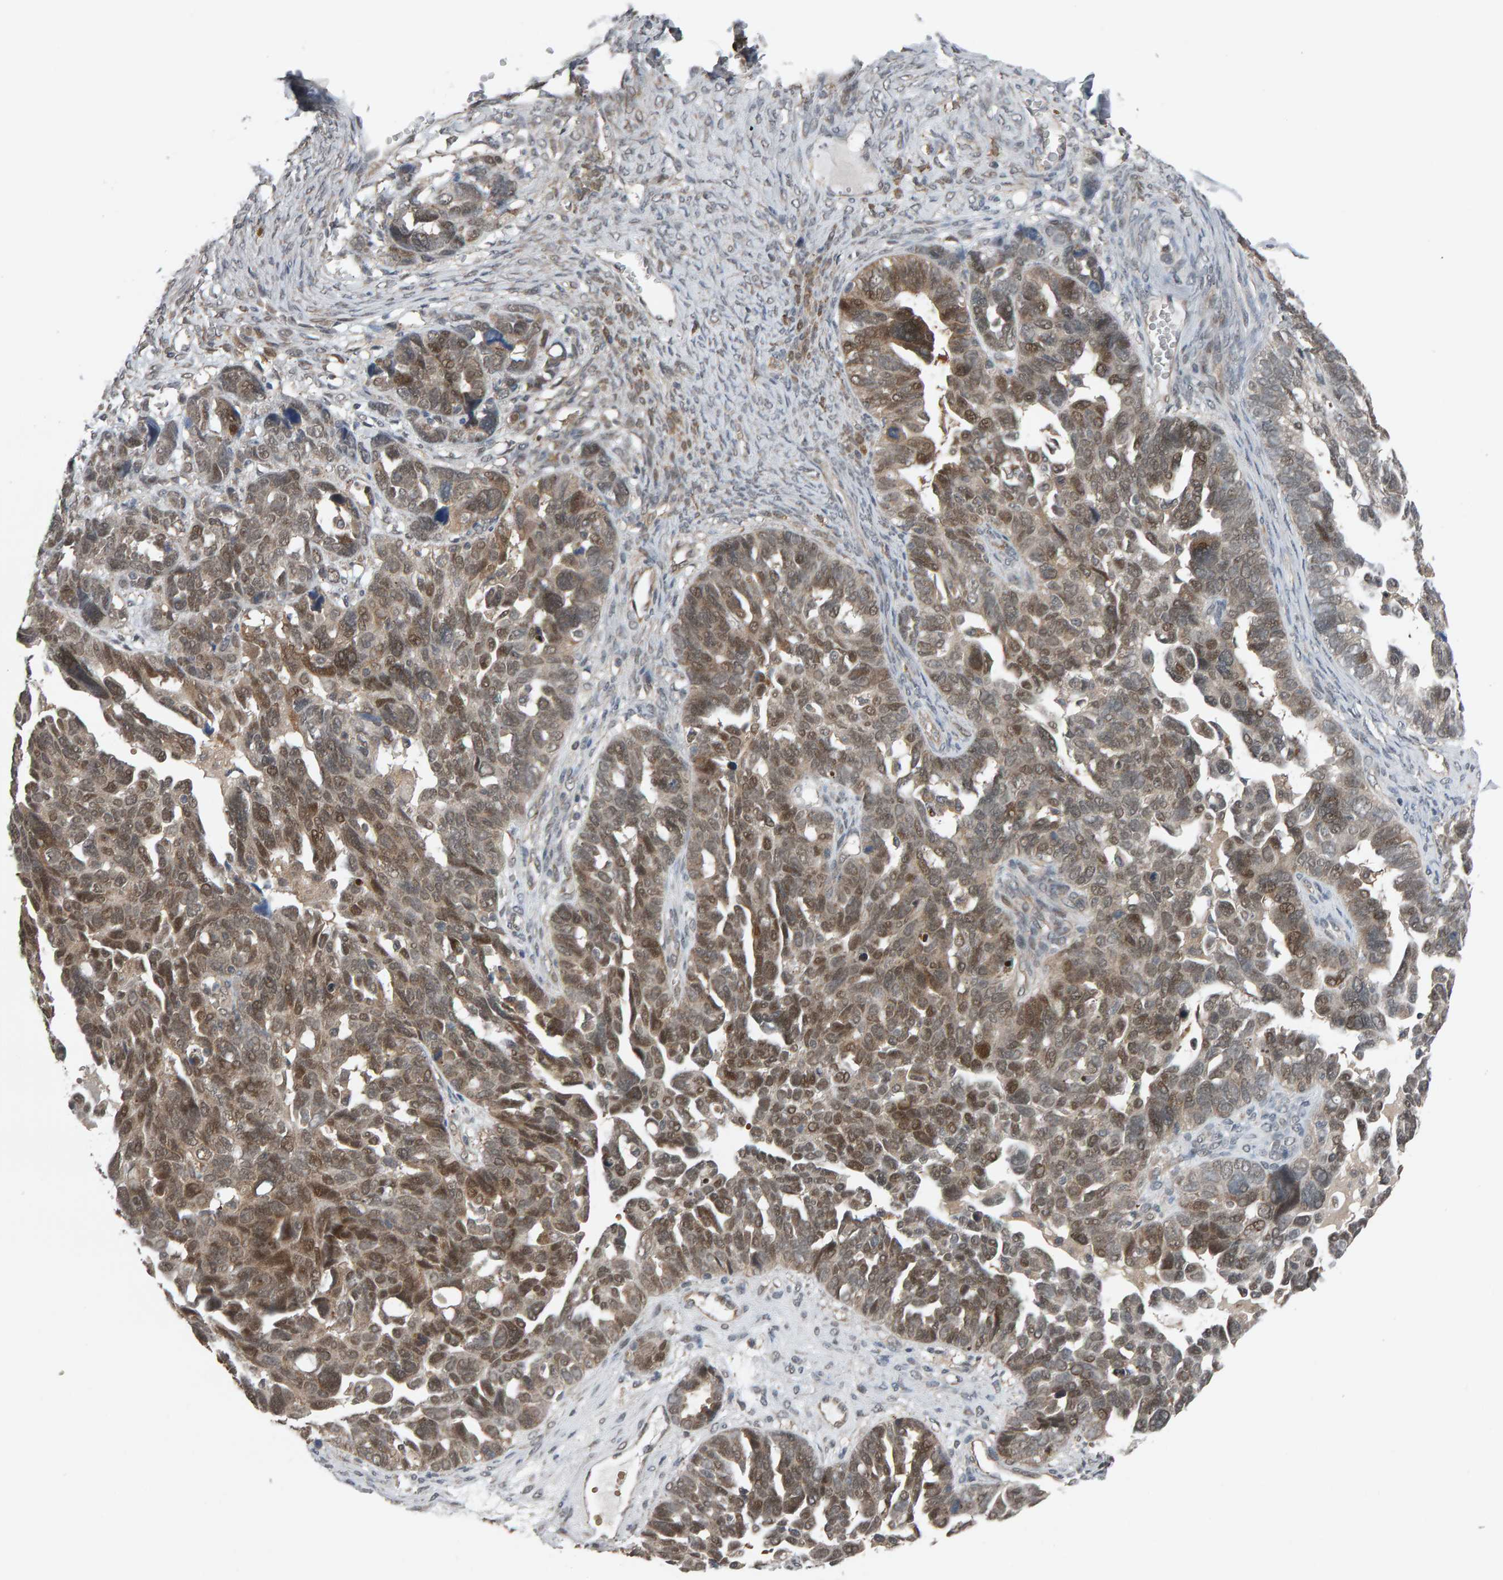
{"staining": {"intensity": "weak", "quantity": "25%-75%", "location": "cytoplasmic/membranous,nuclear"}, "tissue": "ovarian cancer", "cell_type": "Tumor cells", "image_type": "cancer", "snomed": [{"axis": "morphology", "description": "Cystadenocarcinoma, serous, NOS"}, {"axis": "topography", "description": "Ovary"}], "caption": "Weak cytoplasmic/membranous and nuclear positivity for a protein is appreciated in about 25%-75% of tumor cells of ovarian serous cystadenocarcinoma using immunohistochemistry.", "gene": "COASY", "patient": {"sex": "female", "age": 79}}